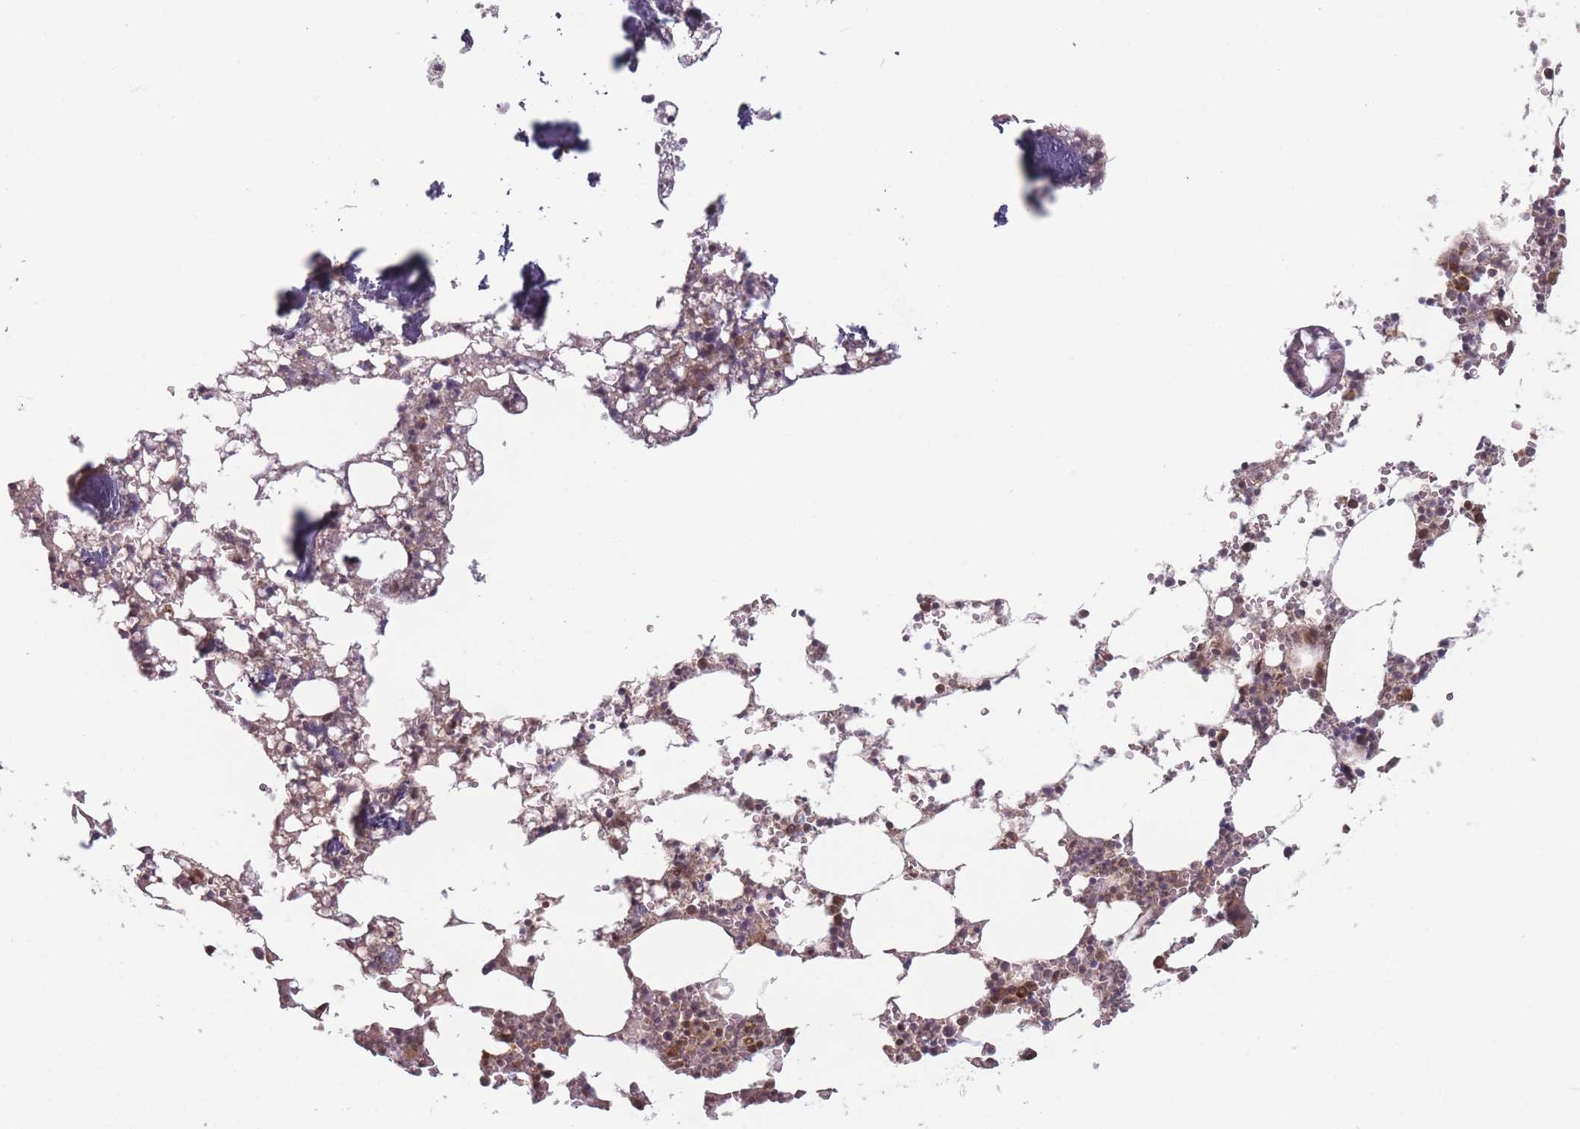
{"staining": {"intensity": "moderate", "quantity": "<25%", "location": "cytoplasmic/membranous"}, "tissue": "bone marrow", "cell_type": "Hematopoietic cells", "image_type": "normal", "snomed": [{"axis": "morphology", "description": "Normal tissue, NOS"}, {"axis": "topography", "description": "Bone marrow"}], "caption": "Immunohistochemistry (IHC) (DAB (3,3'-diaminobenzidine)) staining of unremarkable human bone marrow exhibits moderate cytoplasmic/membranous protein positivity in approximately <25% of hematopoietic cells. Immunohistochemistry stains the protein in brown and the nuclei are stained blue.", "gene": "RPS18", "patient": {"sex": "male", "age": 64}}